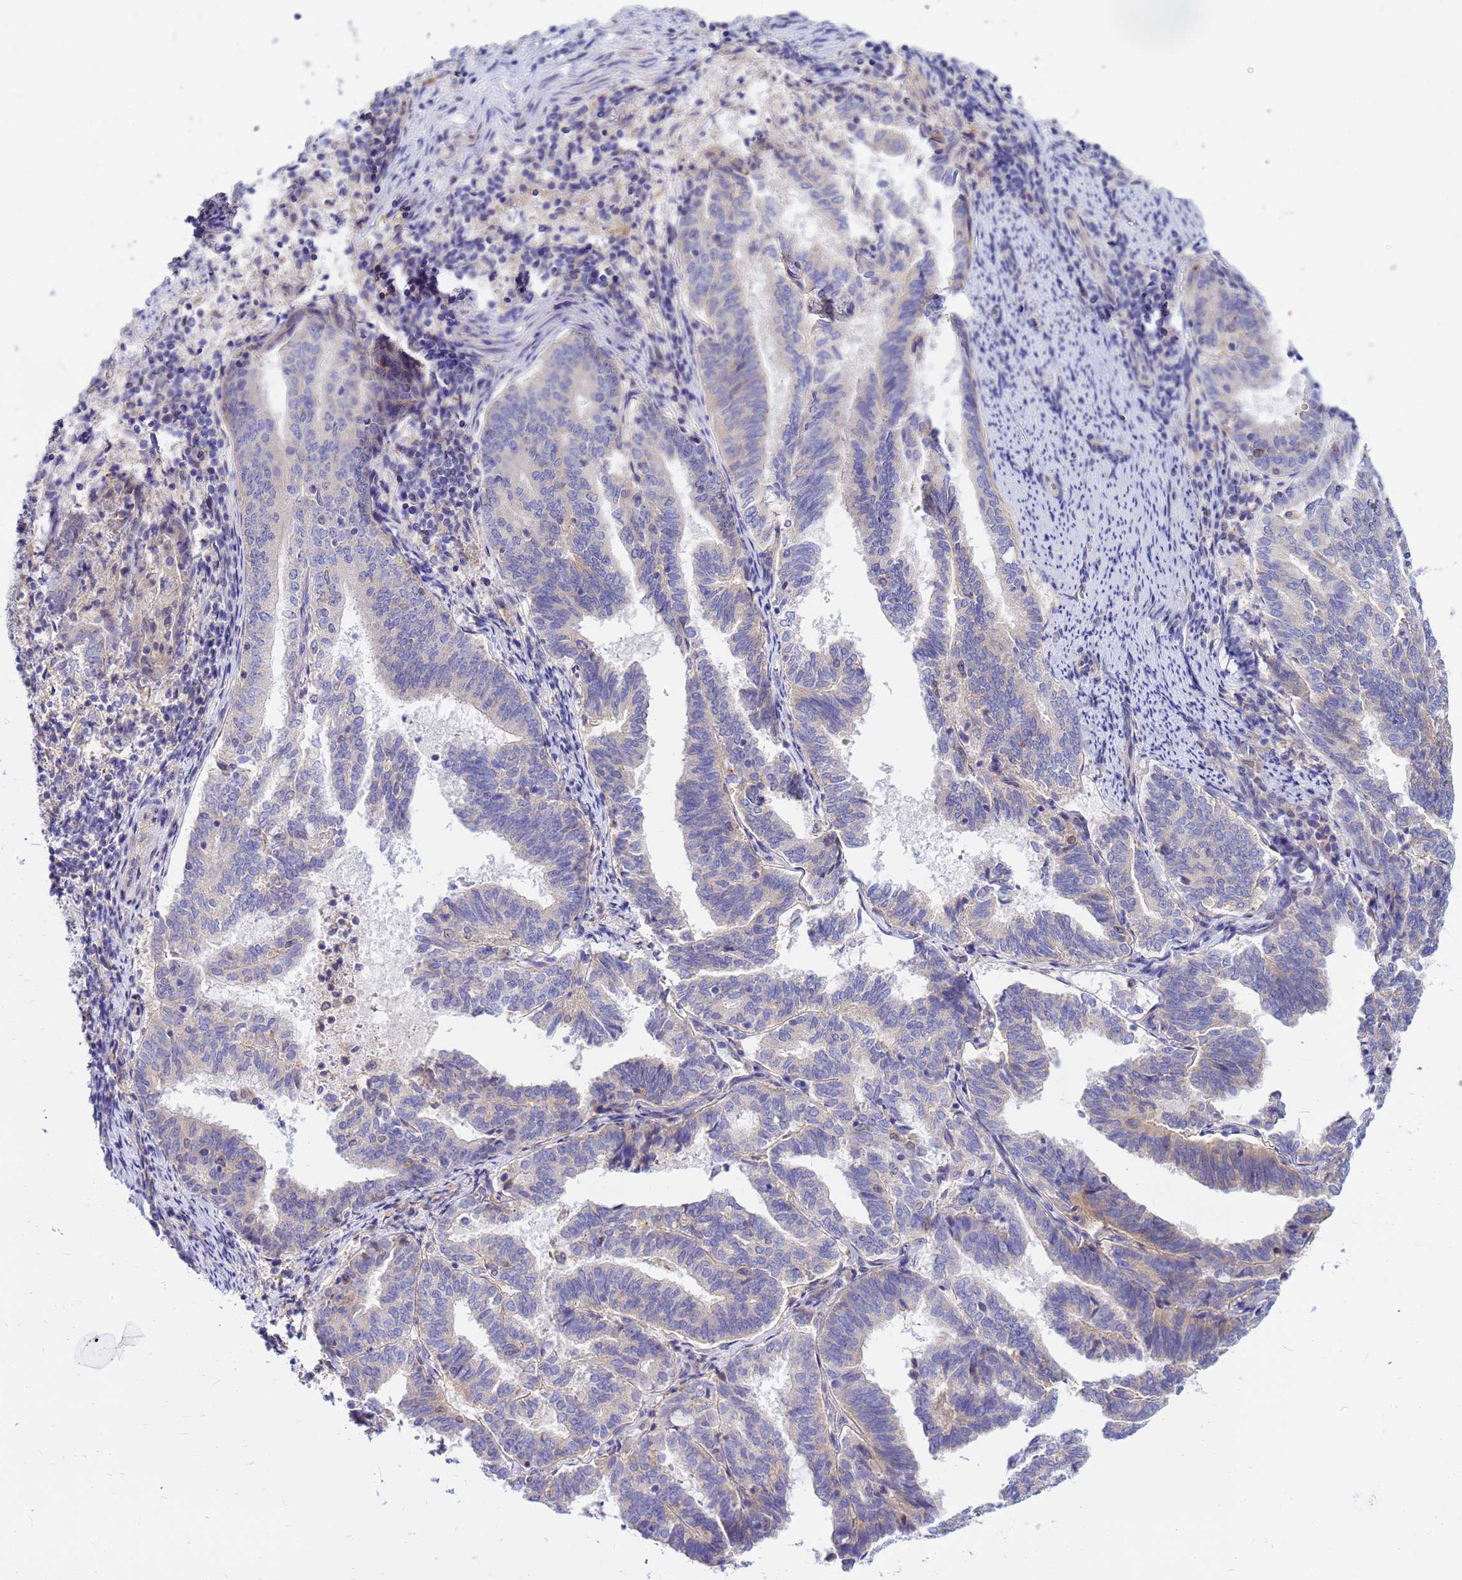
{"staining": {"intensity": "negative", "quantity": "none", "location": "none"}, "tissue": "endometrial cancer", "cell_type": "Tumor cells", "image_type": "cancer", "snomed": [{"axis": "morphology", "description": "Adenocarcinoma, NOS"}, {"axis": "topography", "description": "Endometrium"}], "caption": "Endometrial cancer was stained to show a protein in brown. There is no significant staining in tumor cells.", "gene": "HERC5", "patient": {"sex": "female", "age": 80}}